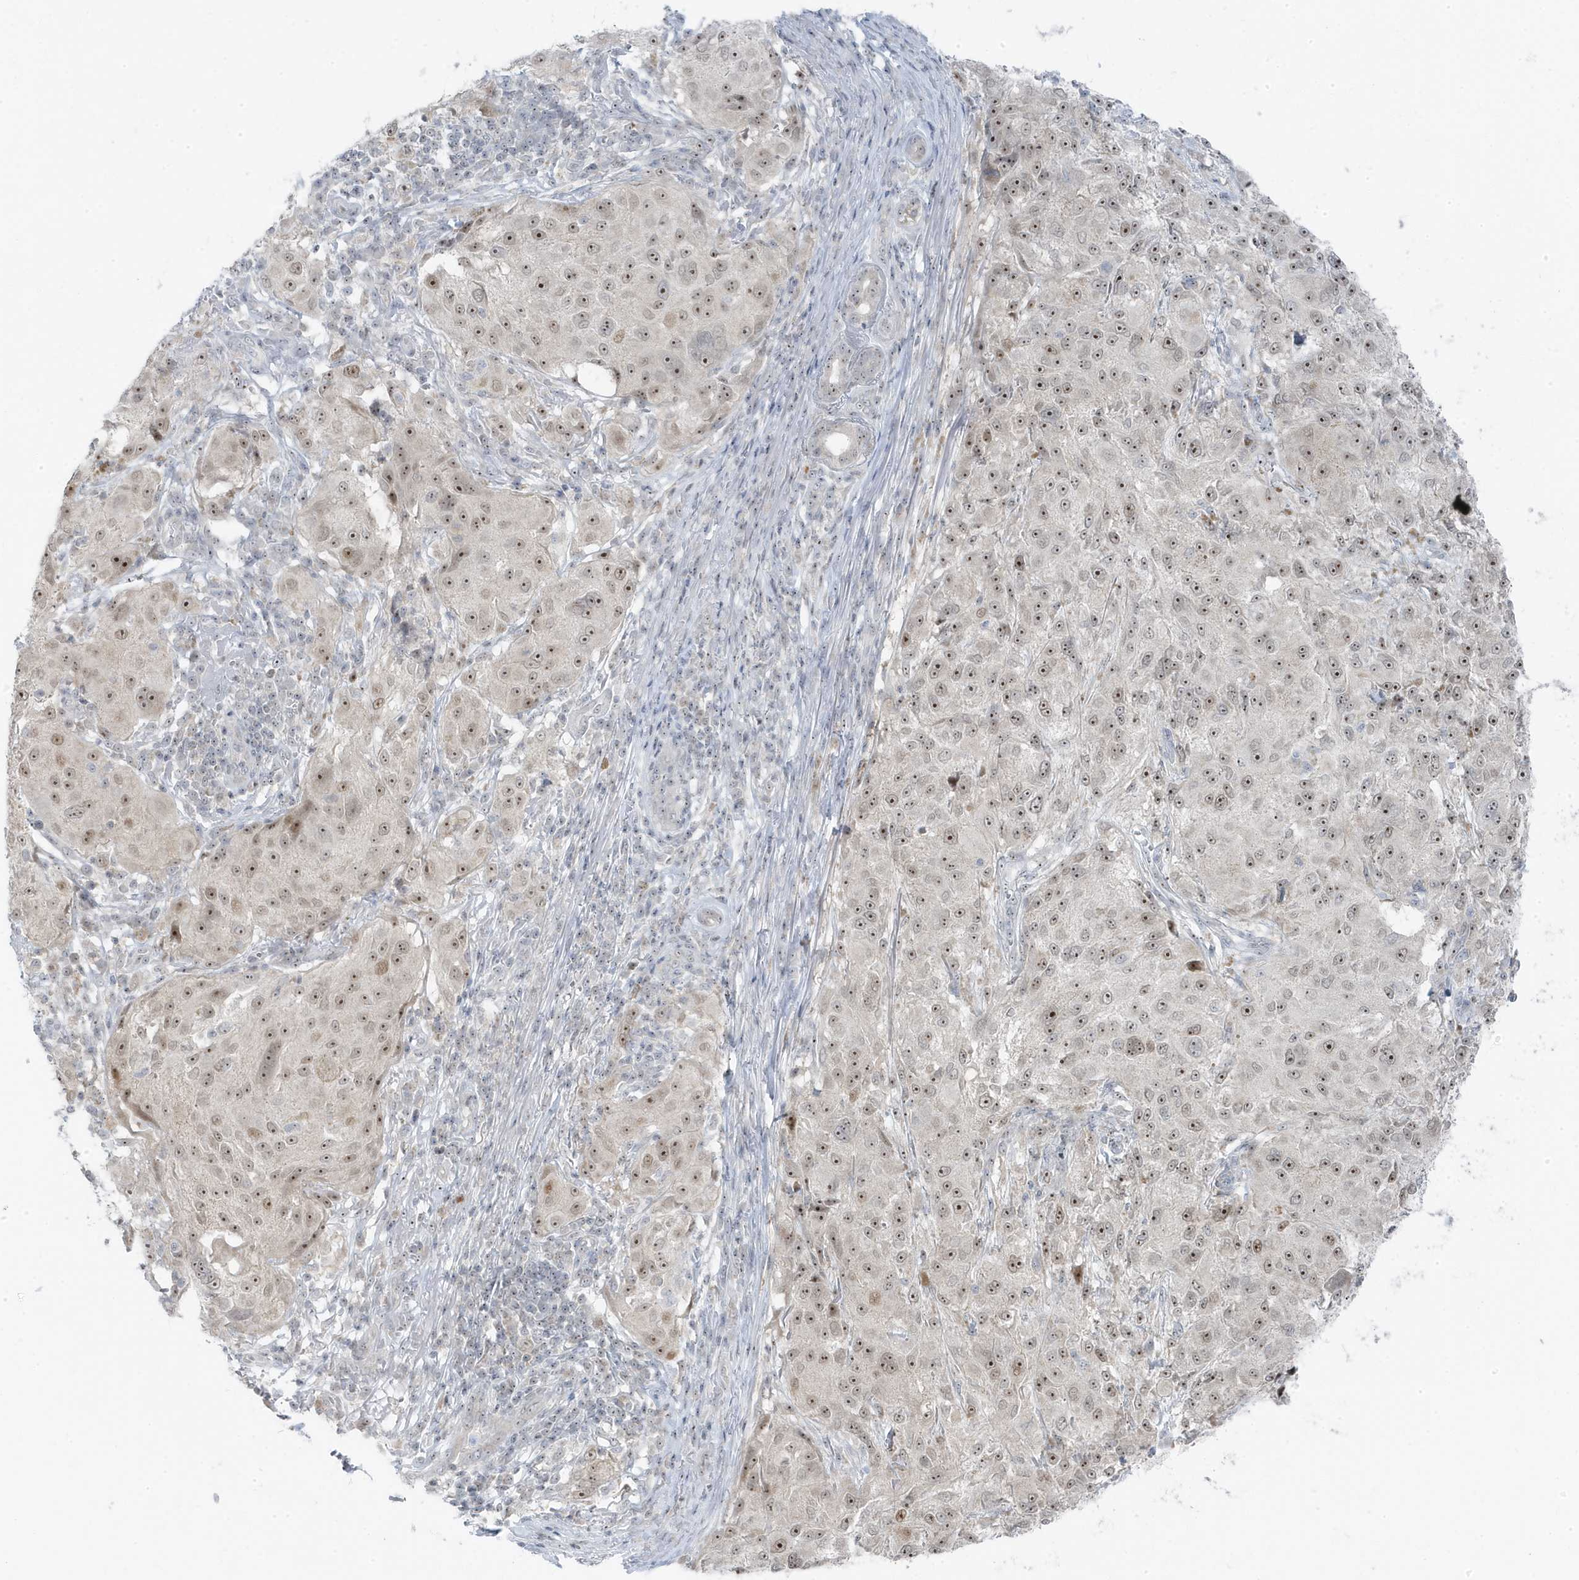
{"staining": {"intensity": "moderate", "quantity": ">75%", "location": "nuclear"}, "tissue": "melanoma", "cell_type": "Tumor cells", "image_type": "cancer", "snomed": [{"axis": "morphology", "description": "Necrosis, NOS"}, {"axis": "morphology", "description": "Malignant melanoma, NOS"}, {"axis": "topography", "description": "Skin"}], "caption": "IHC (DAB) staining of human malignant melanoma demonstrates moderate nuclear protein expression in approximately >75% of tumor cells.", "gene": "TSEN15", "patient": {"sex": "female", "age": 87}}